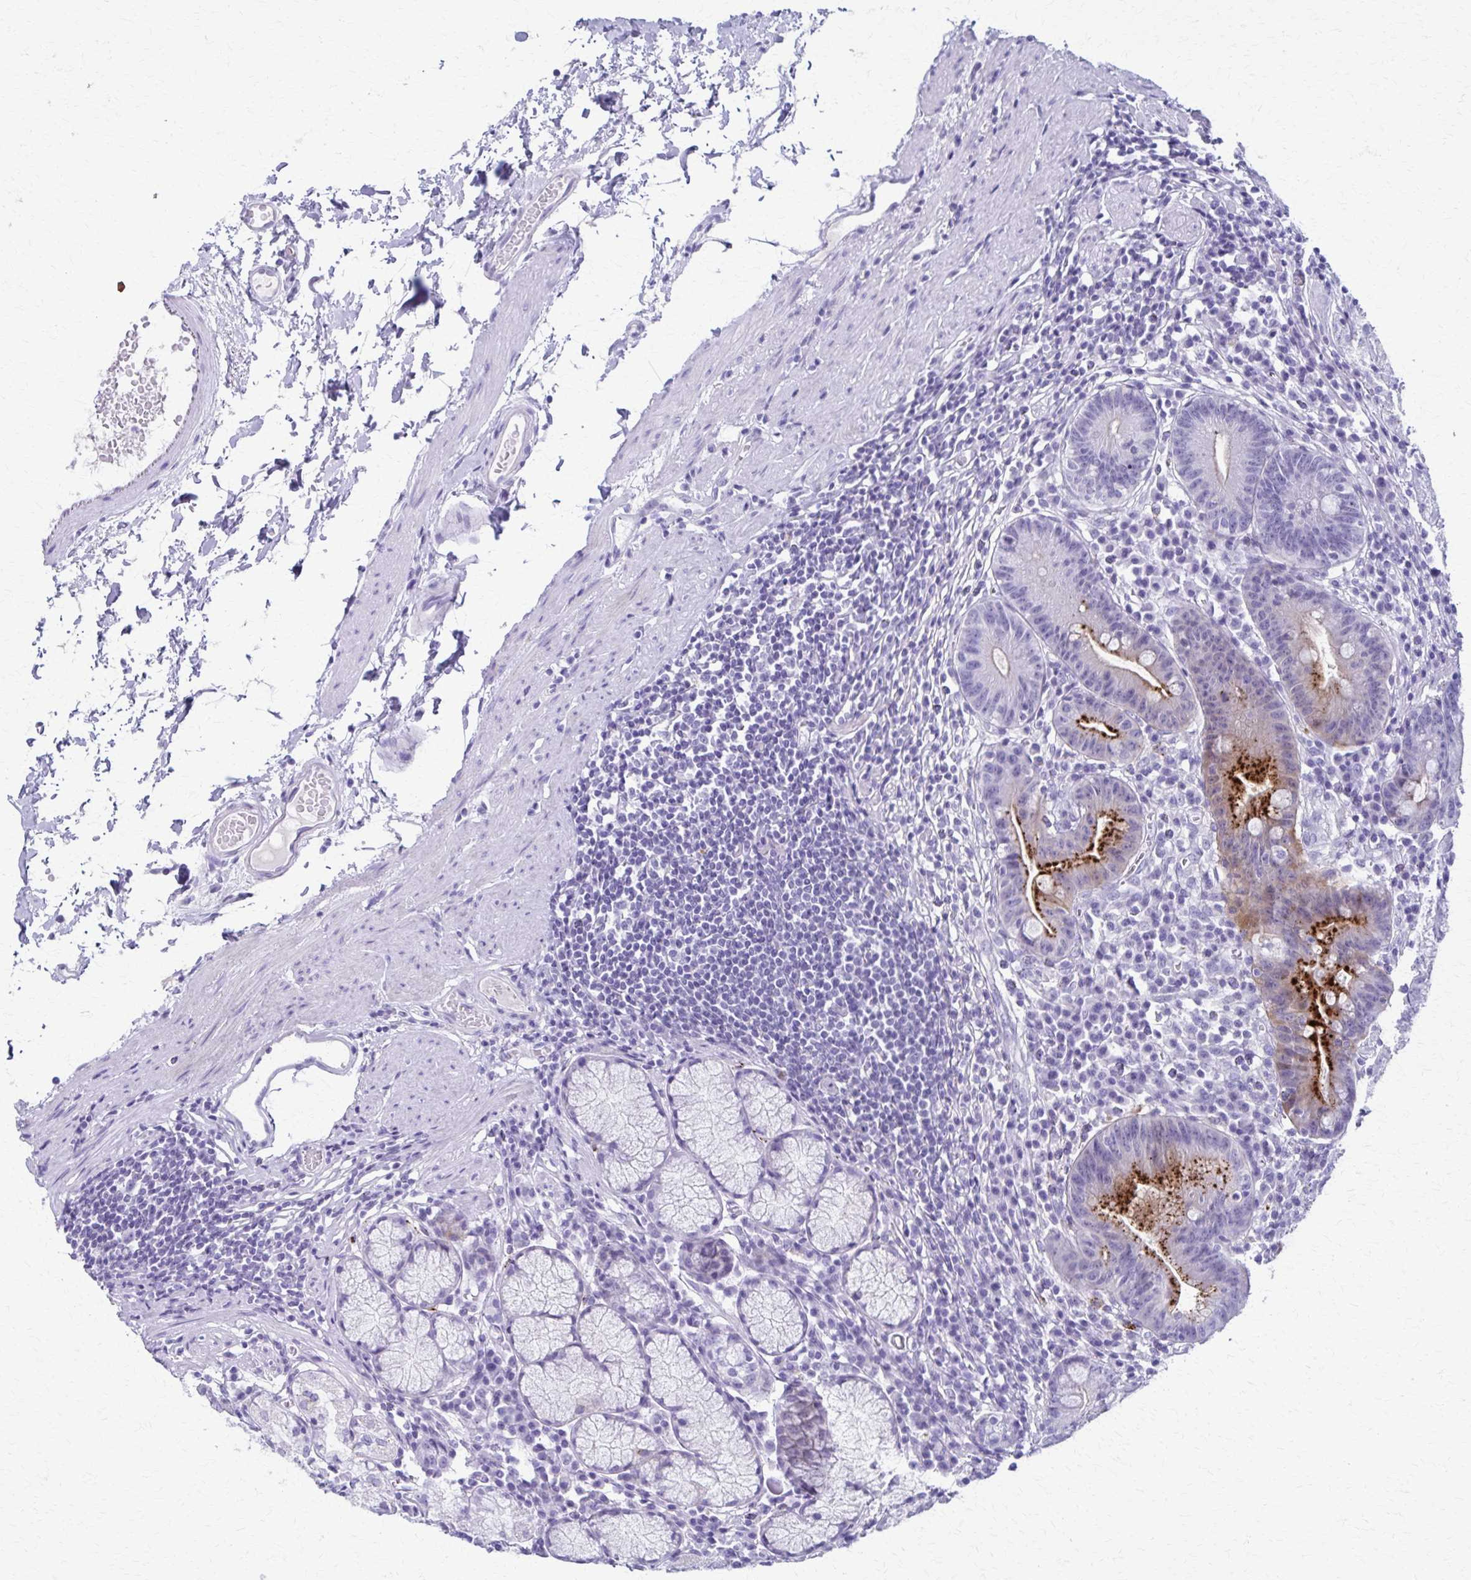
{"staining": {"intensity": "strong", "quantity": "<25%", "location": "cytoplasmic/membranous"}, "tissue": "stomach", "cell_type": "Glandular cells", "image_type": "normal", "snomed": [{"axis": "morphology", "description": "Normal tissue, NOS"}, {"axis": "topography", "description": "Stomach"}], "caption": "The histopathology image reveals immunohistochemical staining of unremarkable stomach. There is strong cytoplasmic/membranous staining is present in approximately <25% of glandular cells.", "gene": "TMEM60", "patient": {"sex": "male", "age": 55}}